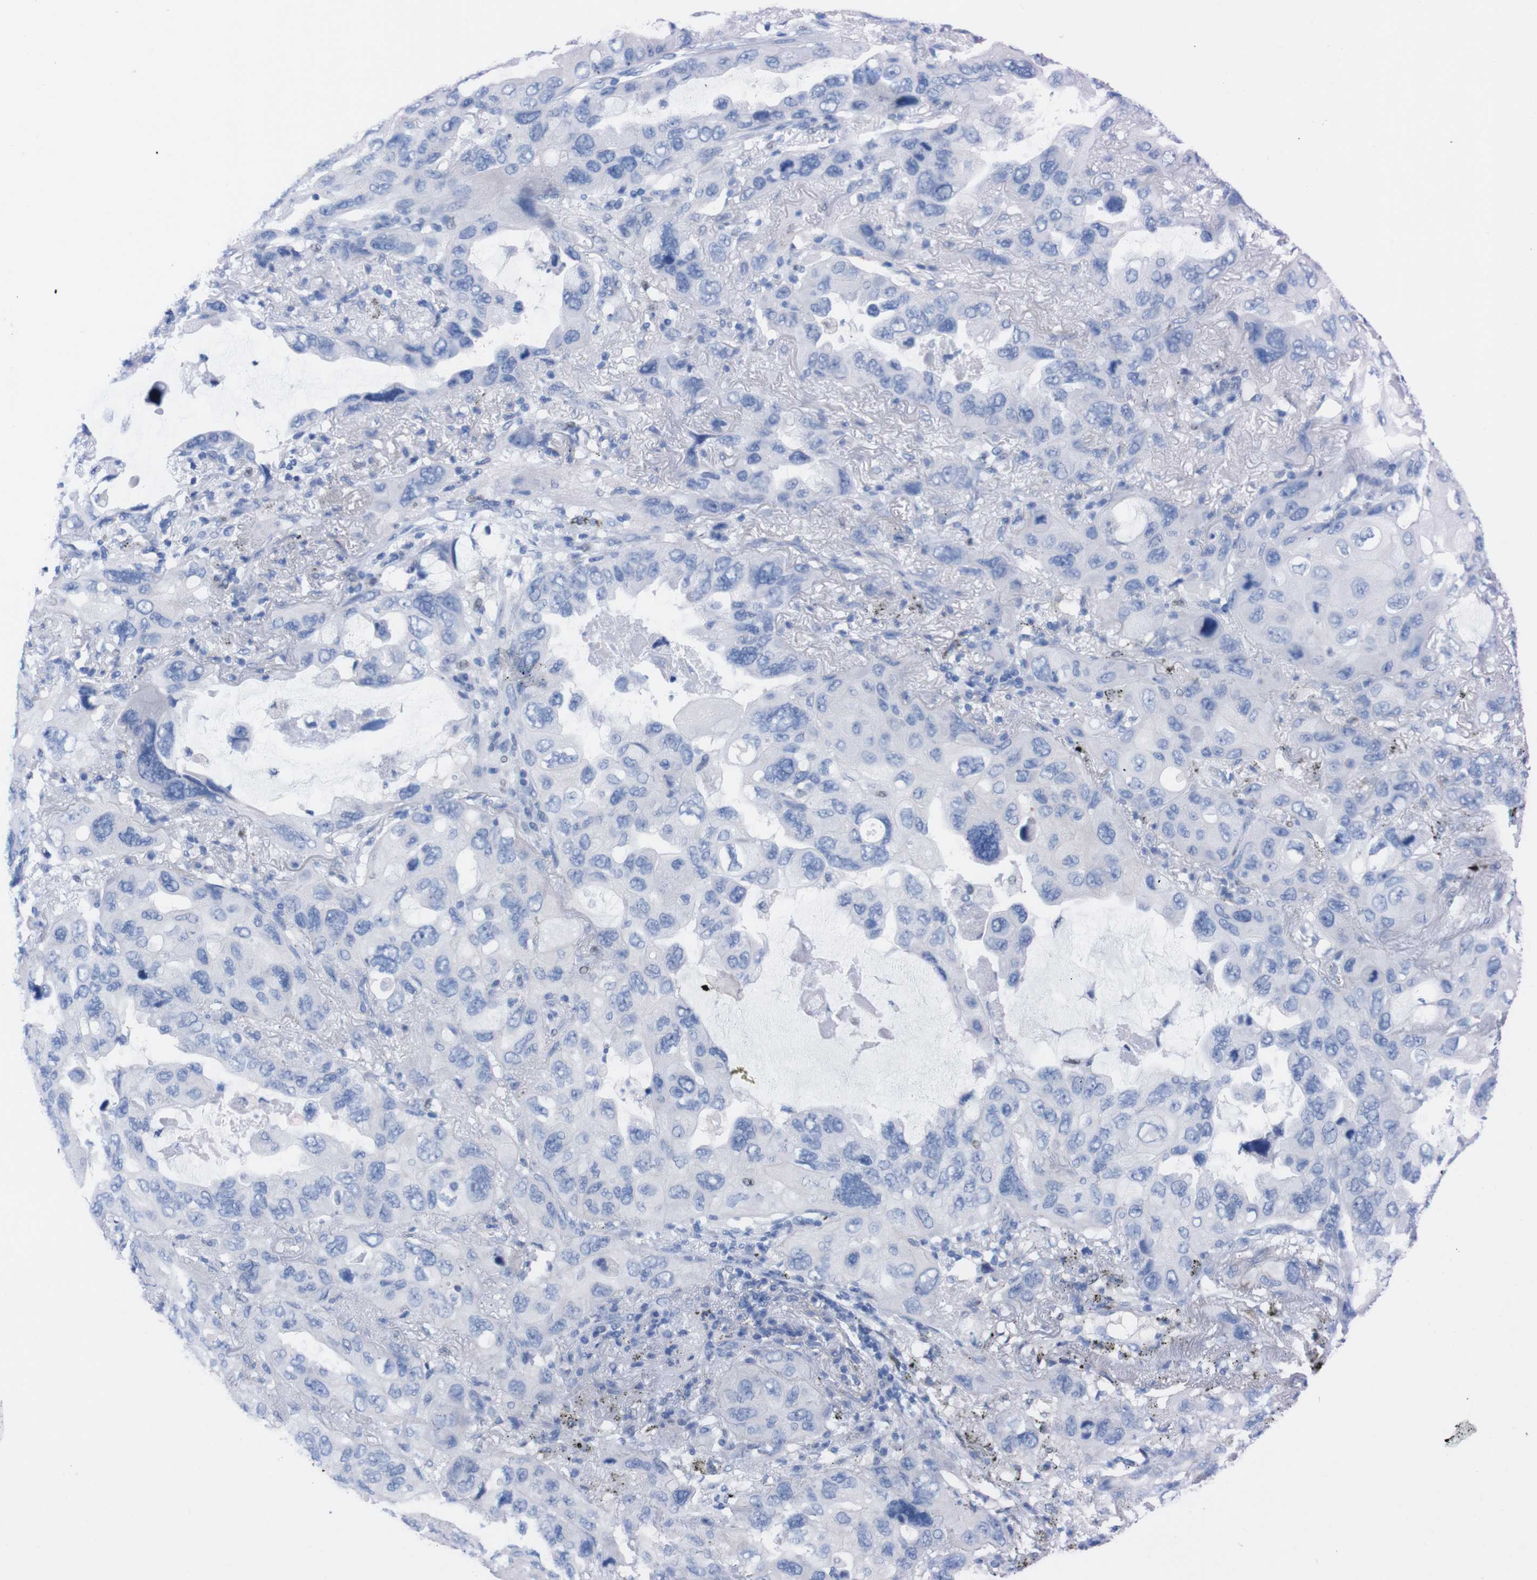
{"staining": {"intensity": "negative", "quantity": "none", "location": "none"}, "tissue": "lung cancer", "cell_type": "Tumor cells", "image_type": "cancer", "snomed": [{"axis": "morphology", "description": "Squamous cell carcinoma, NOS"}, {"axis": "topography", "description": "Lung"}], "caption": "Lung squamous cell carcinoma was stained to show a protein in brown. There is no significant positivity in tumor cells.", "gene": "P2RY12", "patient": {"sex": "female", "age": 73}}